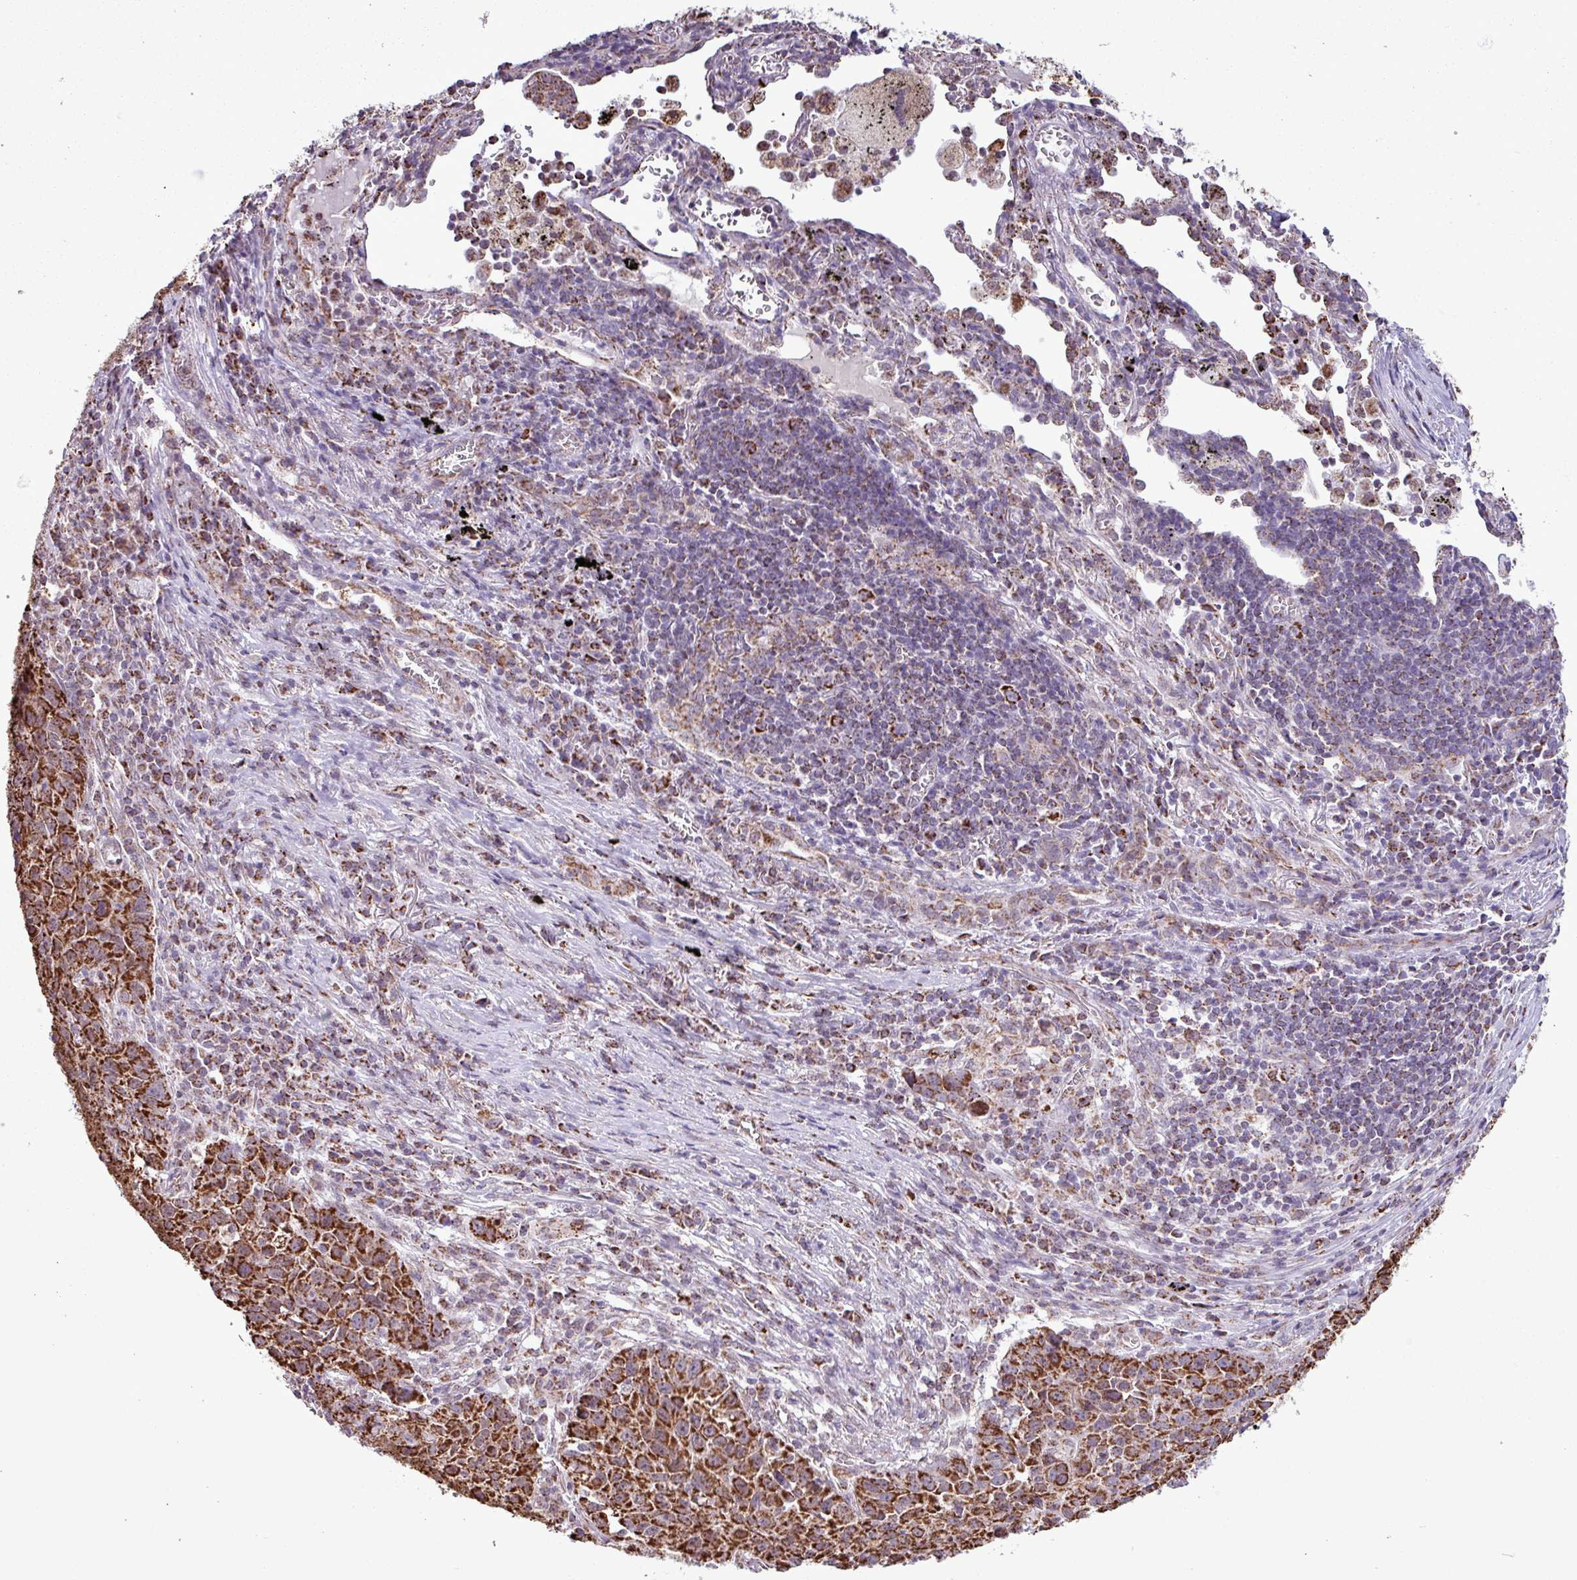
{"staining": {"intensity": "strong", "quantity": ">75%", "location": "cytoplasmic/membranous"}, "tissue": "lung cancer", "cell_type": "Tumor cells", "image_type": "cancer", "snomed": [{"axis": "morphology", "description": "Squamous cell carcinoma, NOS"}, {"axis": "topography", "description": "Lung"}], "caption": "A high amount of strong cytoplasmic/membranous positivity is identified in approximately >75% of tumor cells in lung cancer (squamous cell carcinoma) tissue. Nuclei are stained in blue.", "gene": "ALG8", "patient": {"sex": "male", "age": 76}}